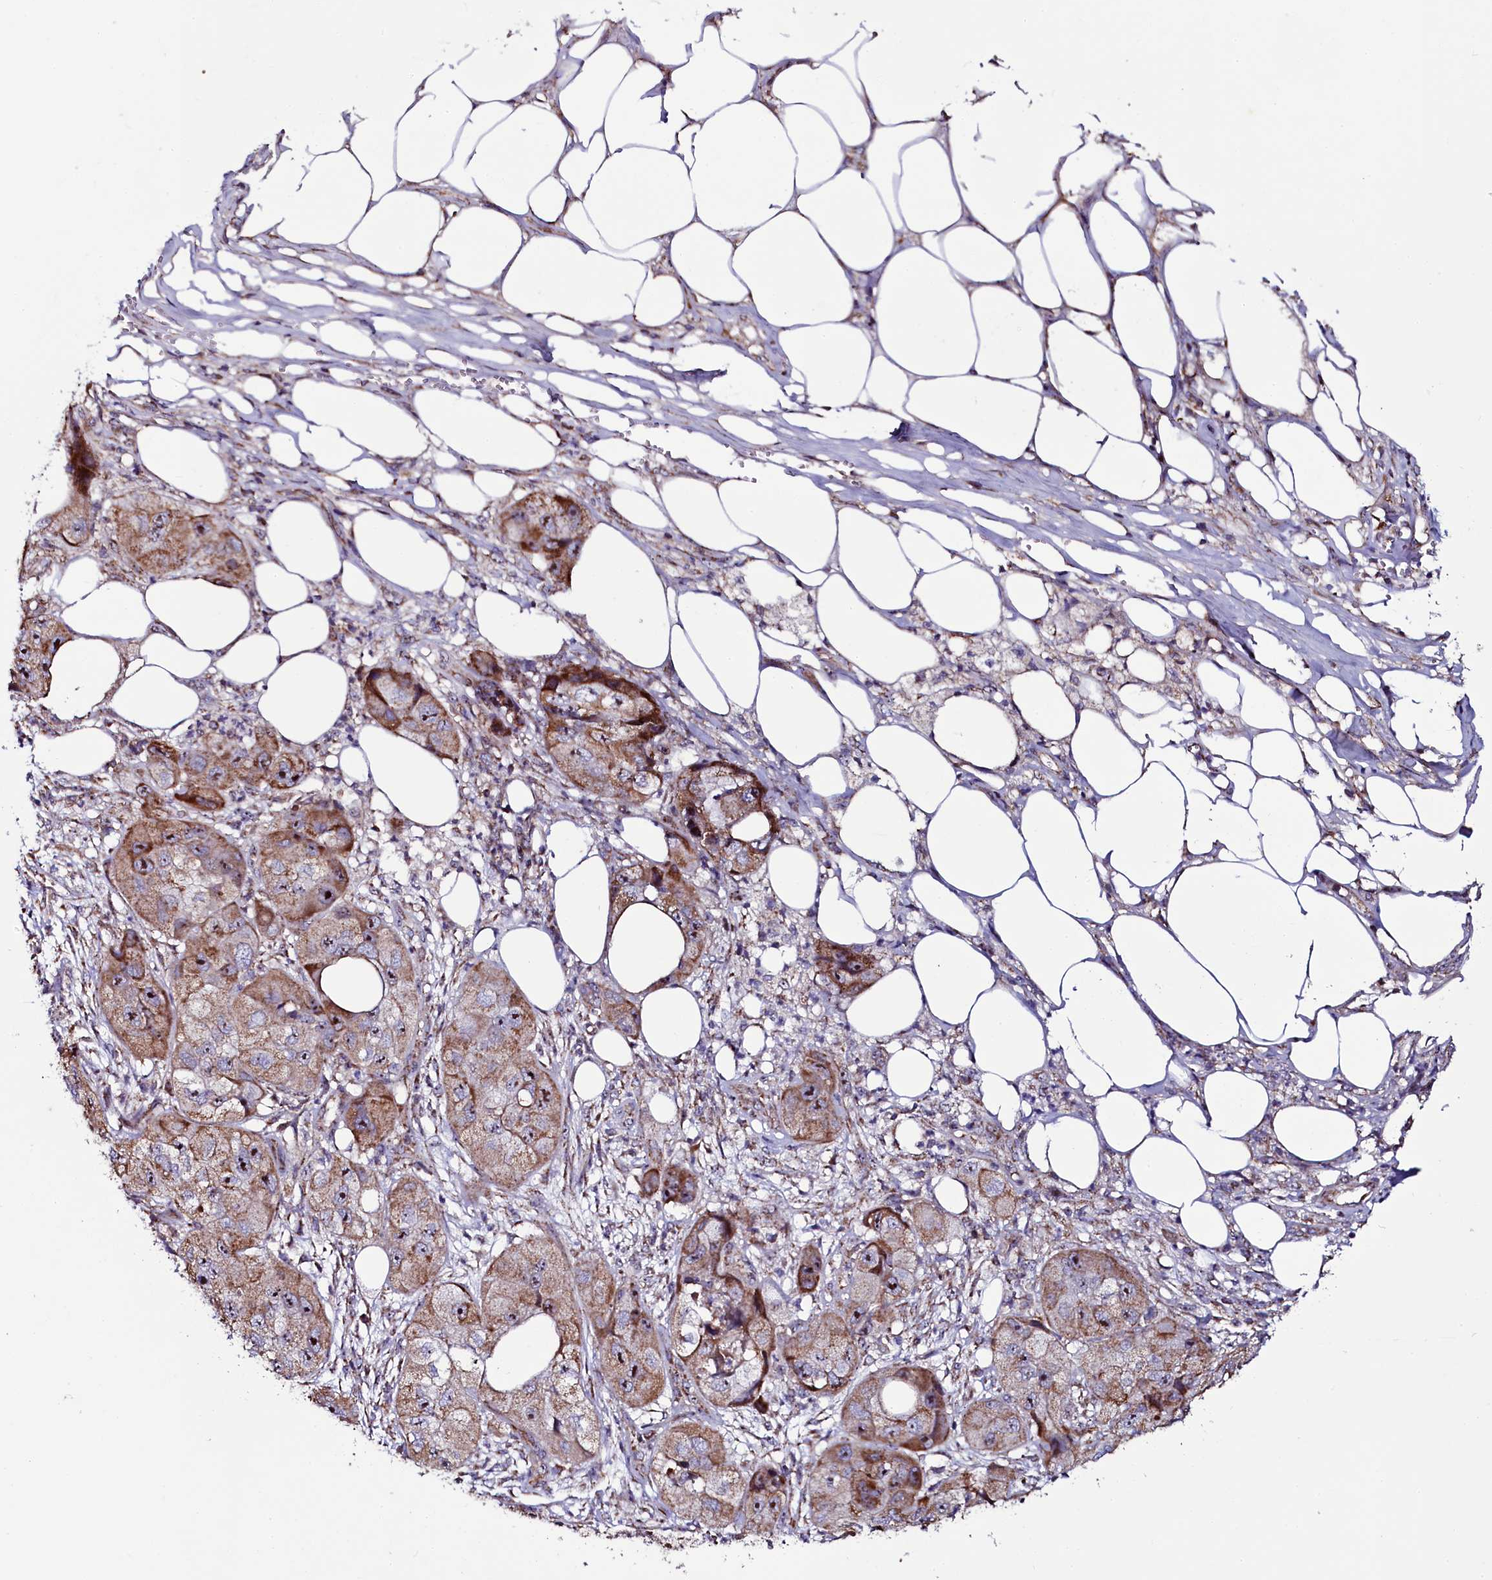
{"staining": {"intensity": "moderate", "quantity": ">75%", "location": "cytoplasmic/membranous,nuclear"}, "tissue": "skin cancer", "cell_type": "Tumor cells", "image_type": "cancer", "snomed": [{"axis": "morphology", "description": "Squamous cell carcinoma, NOS"}, {"axis": "topography", "description": "Skin"}, {"axis": "topography", "description": "Subcutis"}], "caption": "A histopathology image of skin cancer stained for a protein exhibits moderate cytoplasmic/membranous and nuclear brown staining in tumor cells.", "gene": "NAA80", "patient": {"sex": "male", "age": 73}}